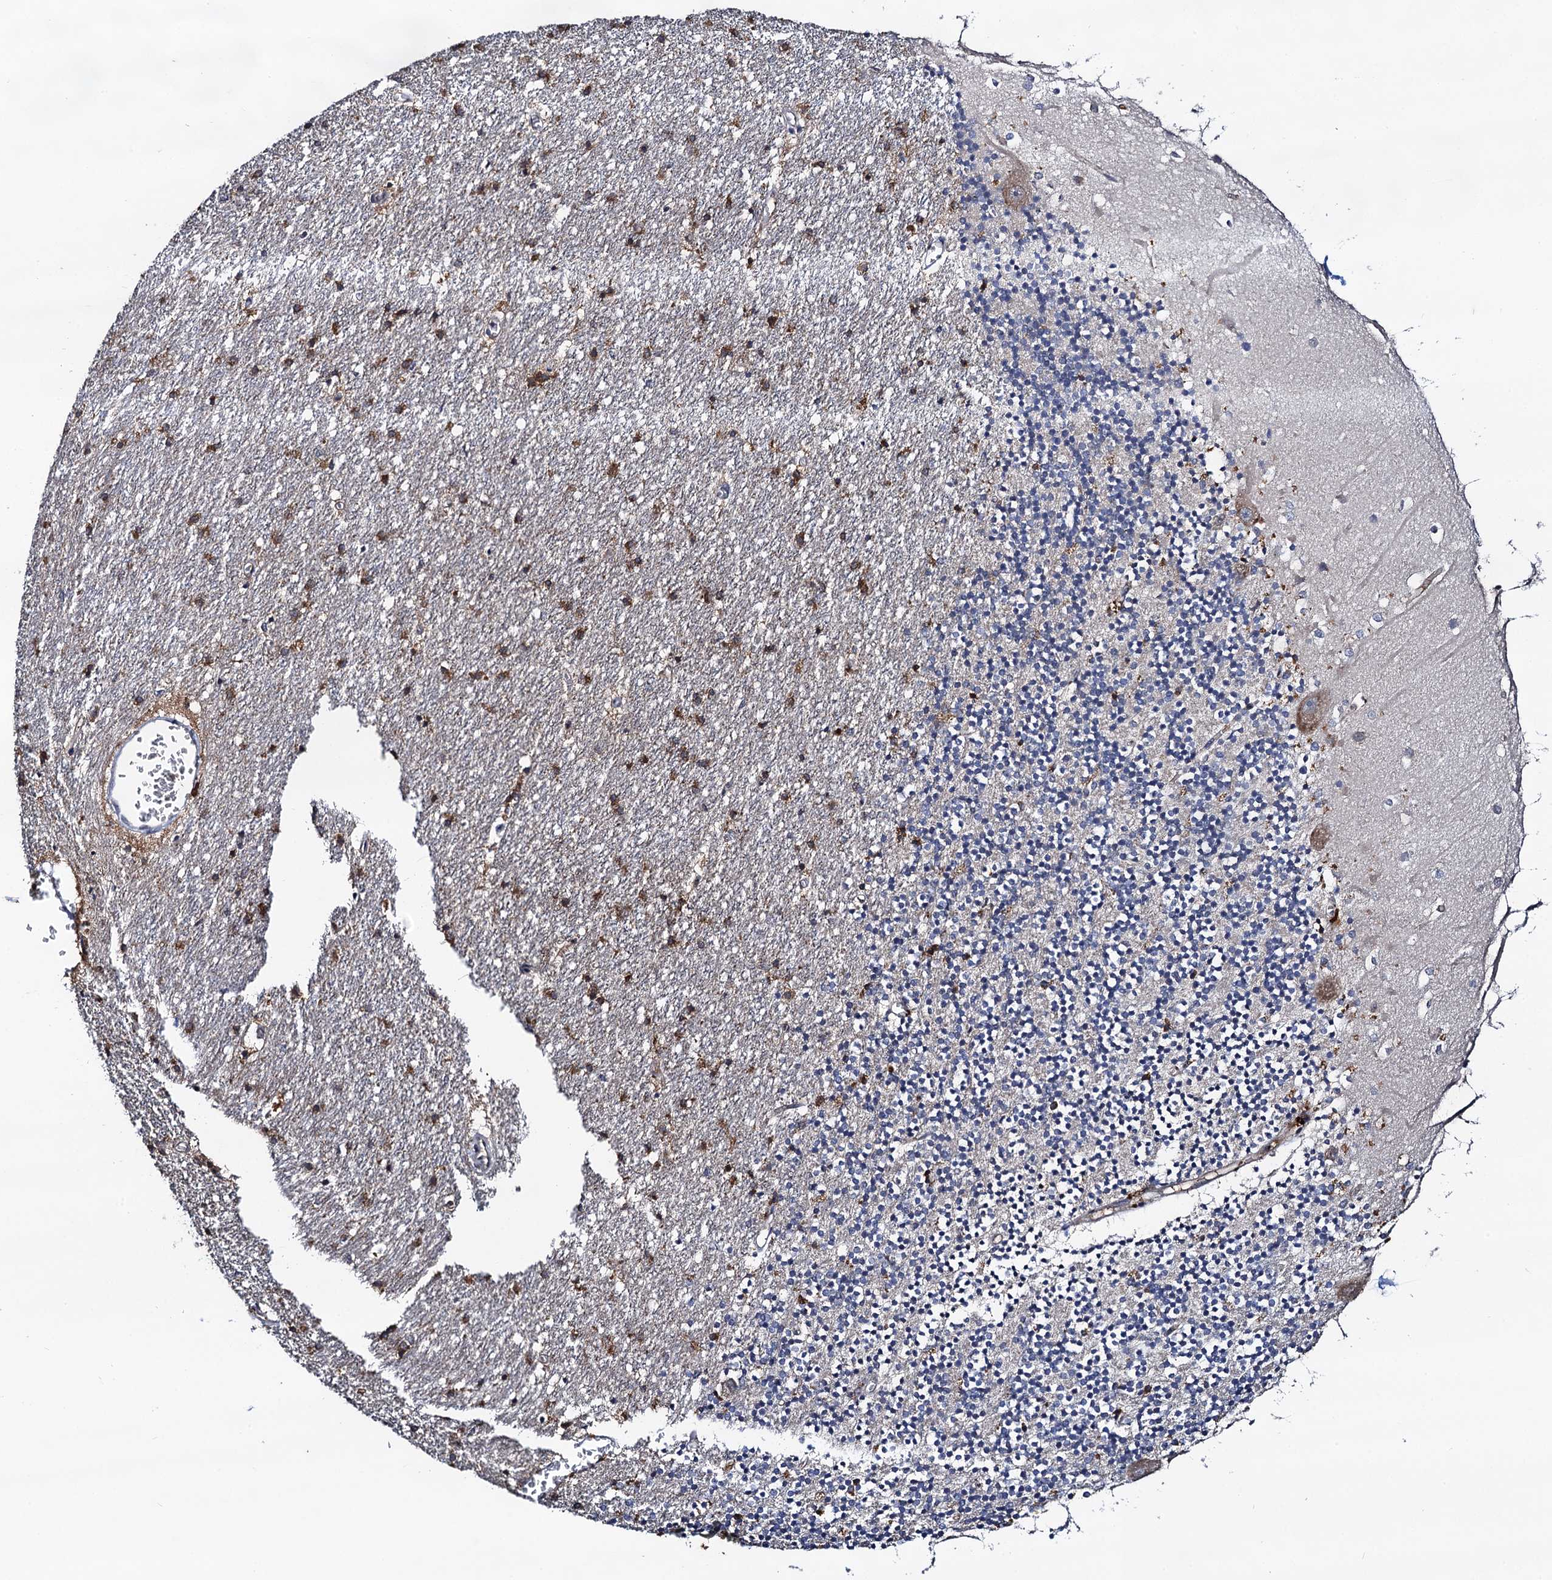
{"staining": {"intensity": "negative", "quantity": "none", "location": "none"}, "tissue": "cerebellum", "cell_type": "Cells in granular layer", "image_type": "normal", "snomed": [{"axis": "morphology", "description": "Normal tissue, NOS"}, {"axis": "topography", "description": "Cerebellum"}], "caption": "This is an IHC photomicrograph of benign human cerebellum. There is no staining in cells in granular layer.", "gene": "TMEM39B", "patient": {"sex": "male", "age": 54}}